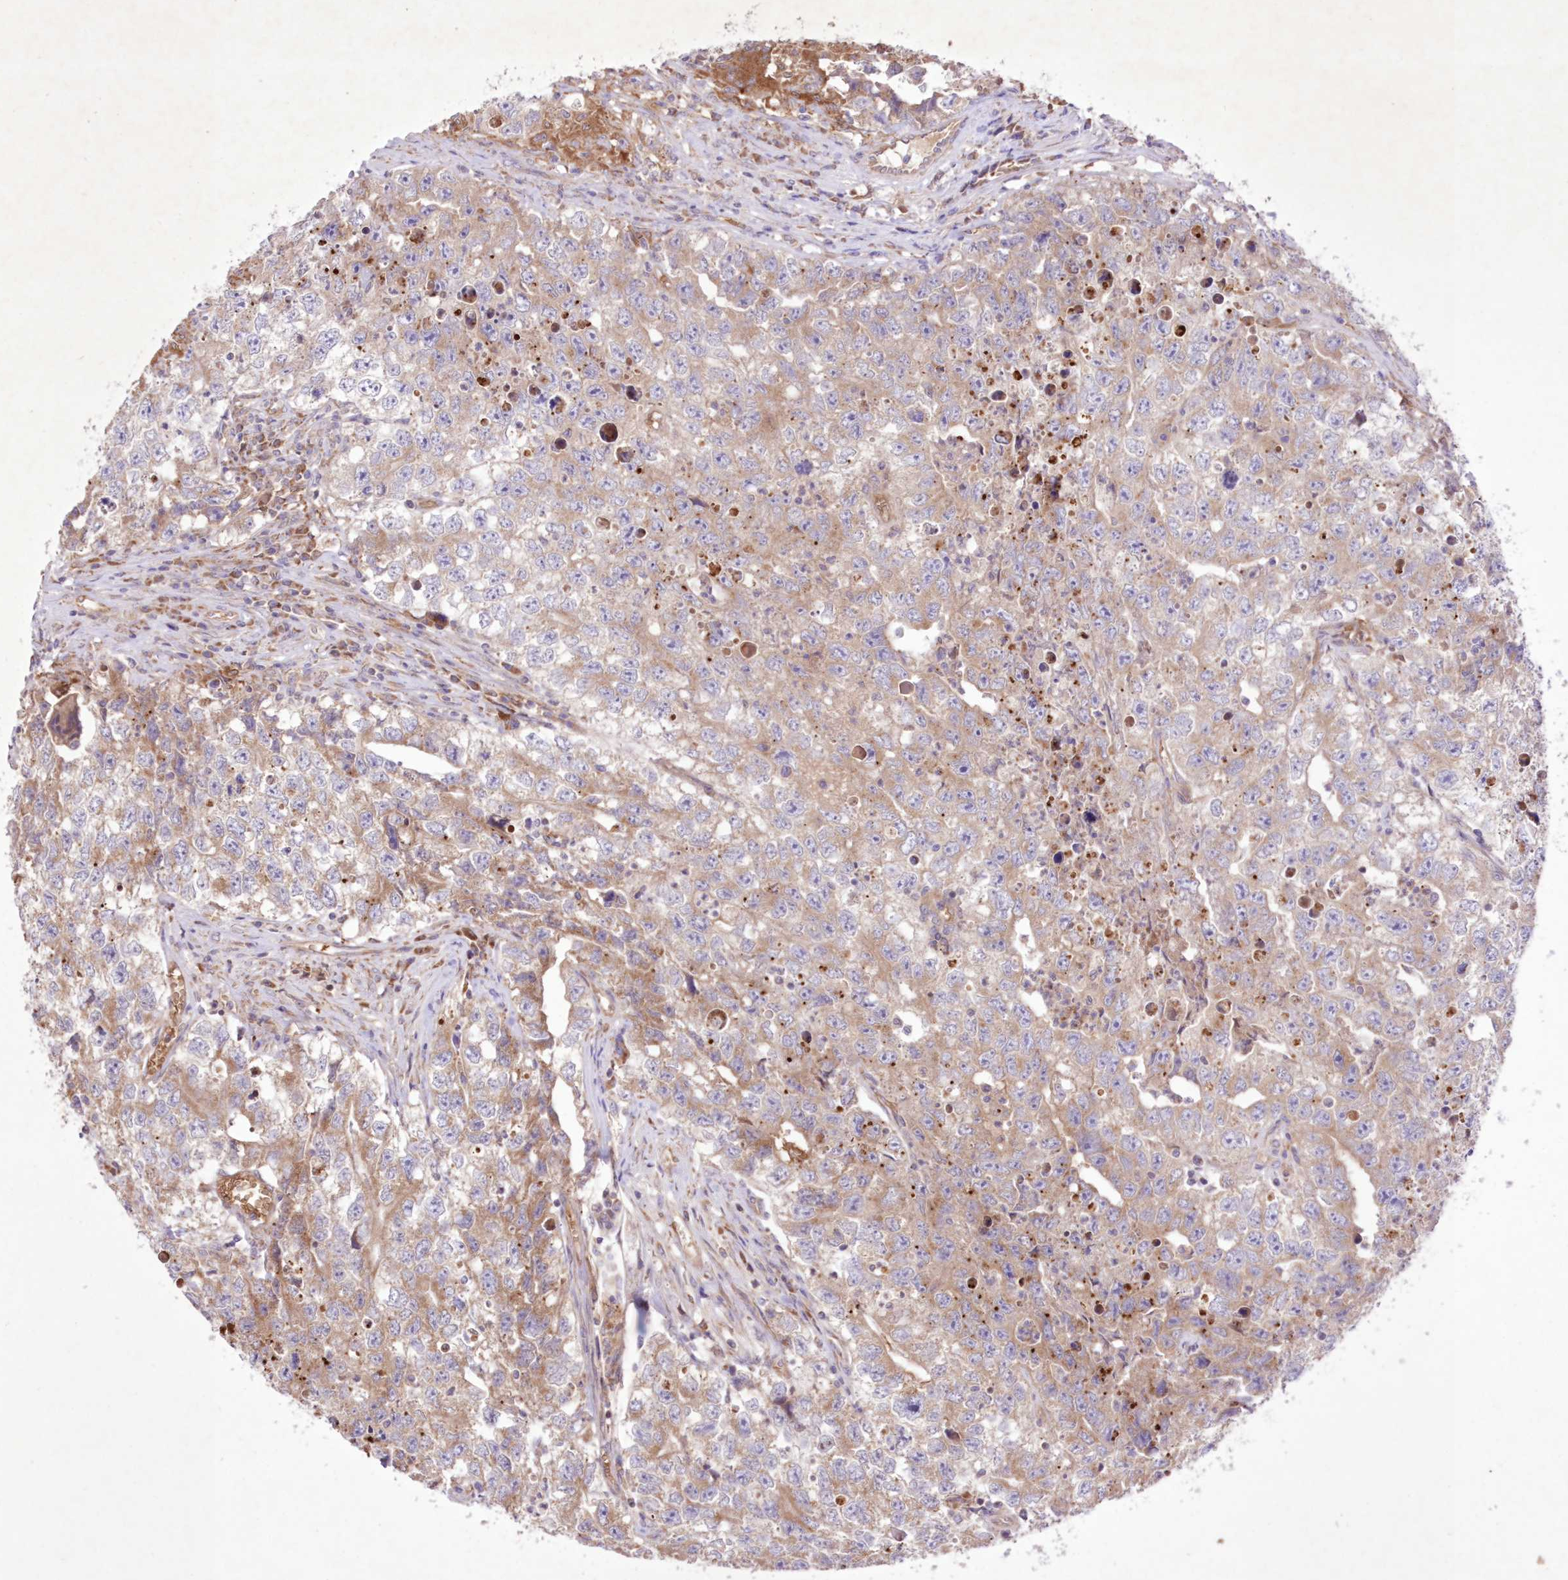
{"staining": {"intensity": "weak", "quantity": "25%-75%", "location": "cytoplasmic/membranous"}, "tissue": "testis cancer", "cell_type": "Tumor cells", "image_type": "cancer", "snomed": [{"axis": "morphology", "description": "Seminoma, NOS"}, {"axis": "morphology", "description": "Carcinoma, Embryonal, NOS"}, {"axis": "topography", "description": "Testis"}], "caption": "This micrograph displays immunohistochemistry staining of testis seminoma, with low weak cytoplasmic/membranous positivity in about 25%-75% of tumor cells.", "gene": "FCHO2", "patient": {"sex": "male", "age": 43}}